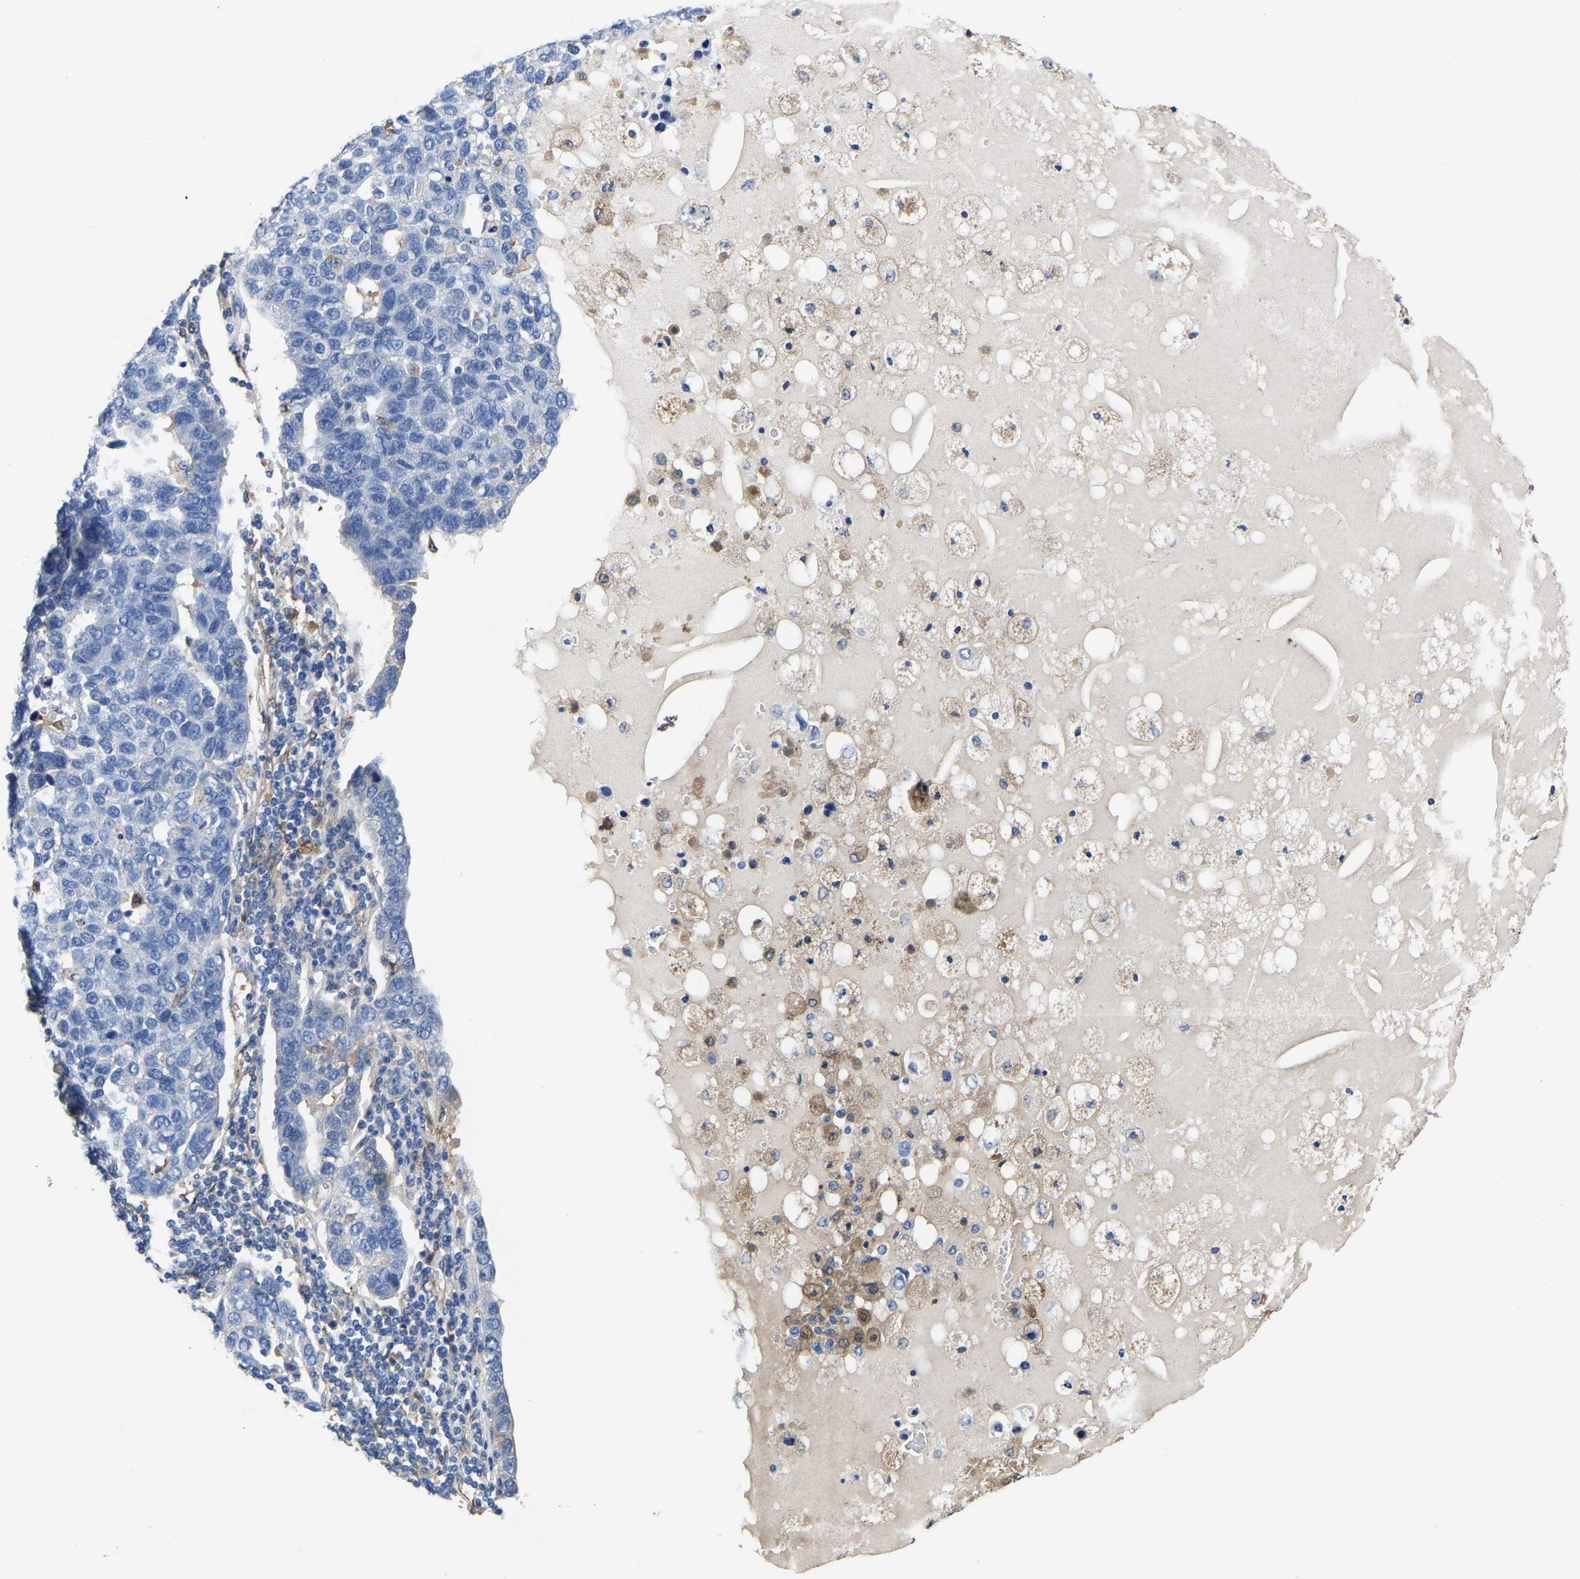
{"staining": {"intensity": "negative", "quantity": "none", "location": "none"}, "tissue": "pancreatic cancer", "cell_type": "Tumor cells", "image_type": "cancer", "snomed": [{"axis": "morphology", "description": "Adenocarcinoma, NOS"}, {"axis": "topography", "description": "Pancreas"}], "caption": "An immunohistochemistry (IHC) micrograph of adenocarcinoma (pancreatic) is shown. There is no staining in tumor cells of adenocarcinoma (pancreatic). (DAB (3,3'-diaminobenzidine) IHC visualized using brightfield microscopy, high magnification).", "gene": "ATG2B", "patient": {"sex": "female", "age": 61}}